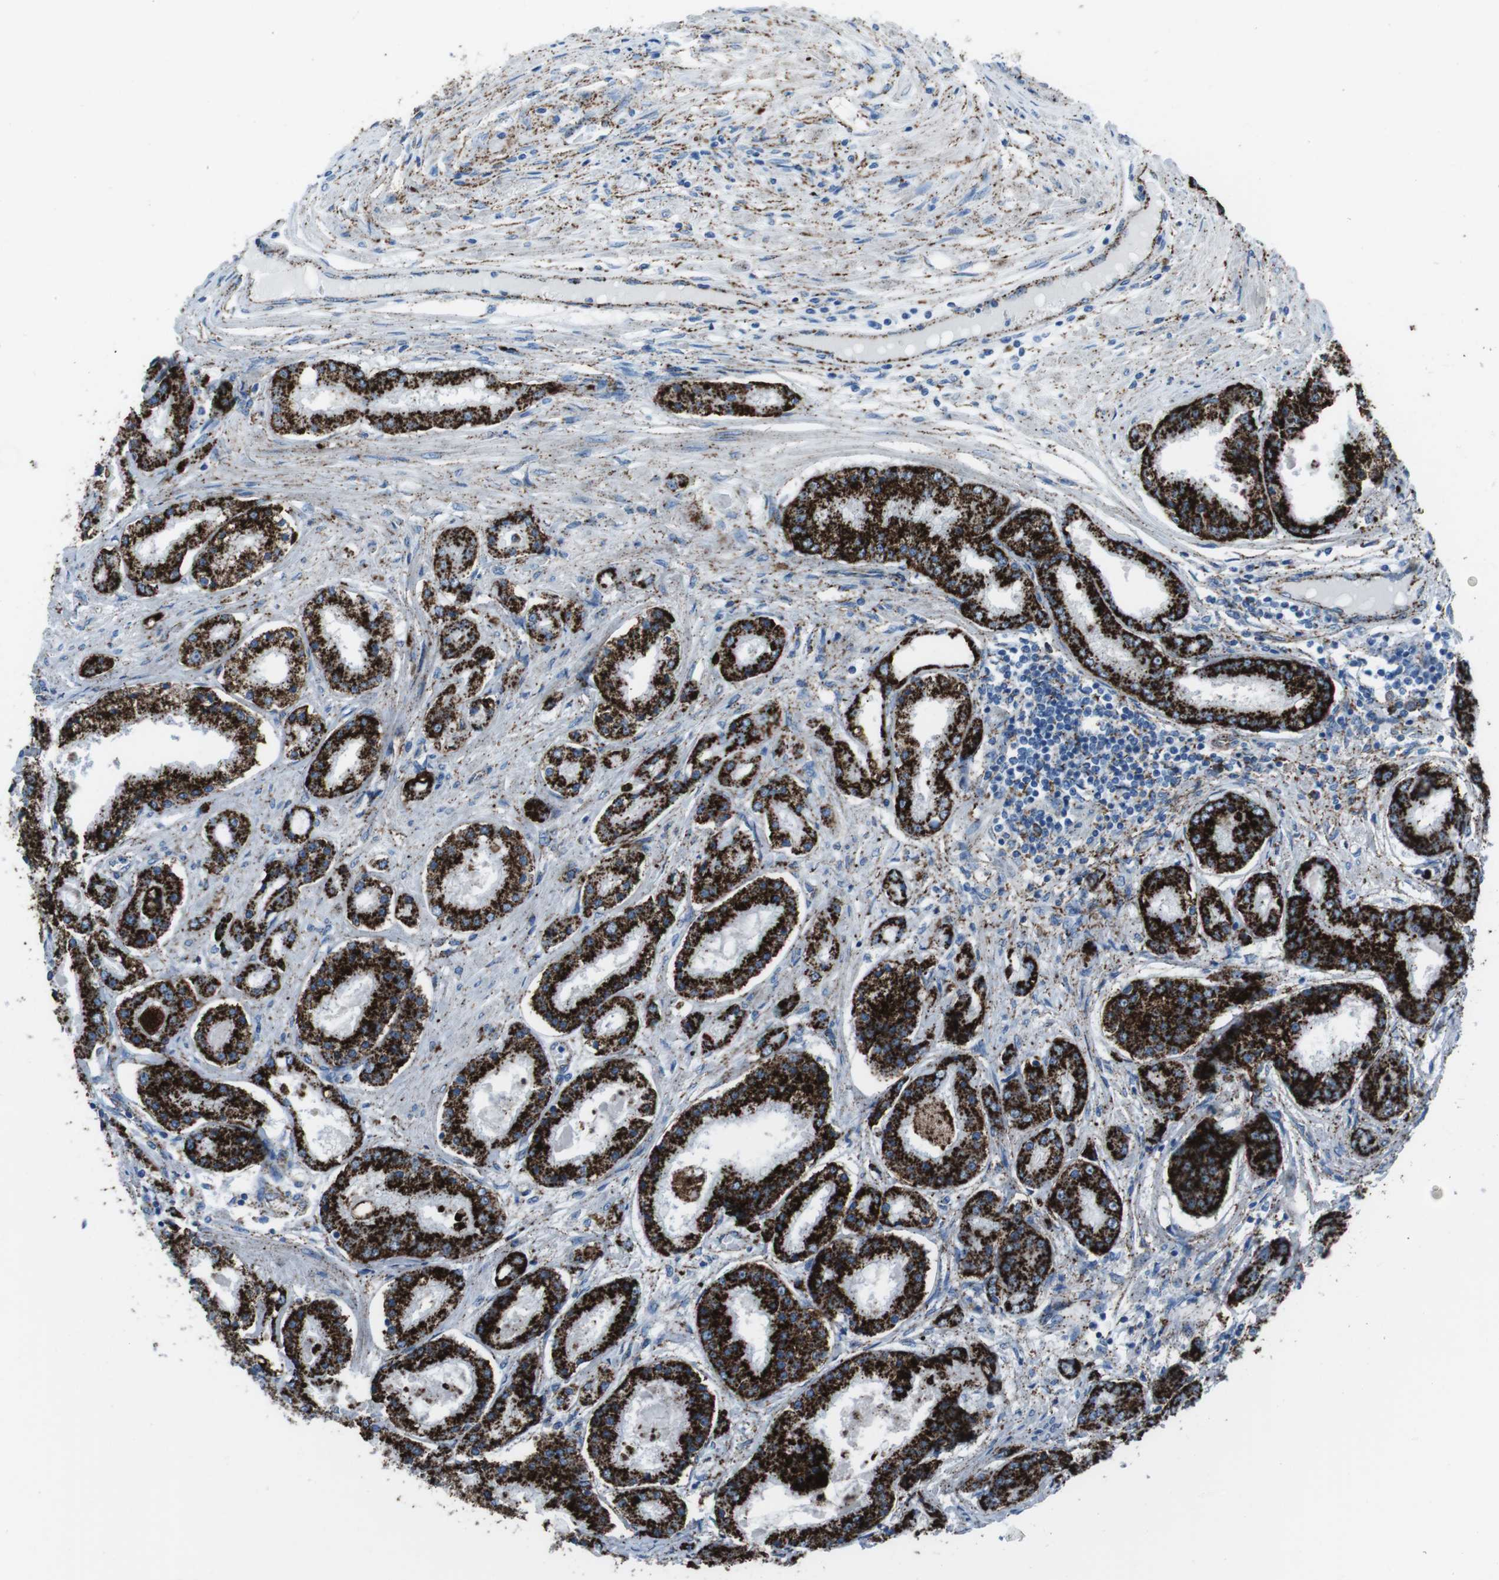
{"staining": {"intensity": "strong", "quantity": ">75%", "location": "cytoplasmic/membranous"}, "tissue": "prostate cancer", "cell_type": "Tumor cells", "image_type": "cancer", "snomed": [{"axis": "morphology", "description": "Adenocarcinoma, High grade"}, {"axis": "topography", "description": "Prostate"}], "caption": "This micrograph displays immunohistochemistry (IHC) staining of adenocarcinoma (high-grade) (prostate), with high strong cytoplasmic/membranous staining in approximately >75% of tumor cells.", "gene": "SCARB2", "patient": {"sex": "male", "age": 59}}